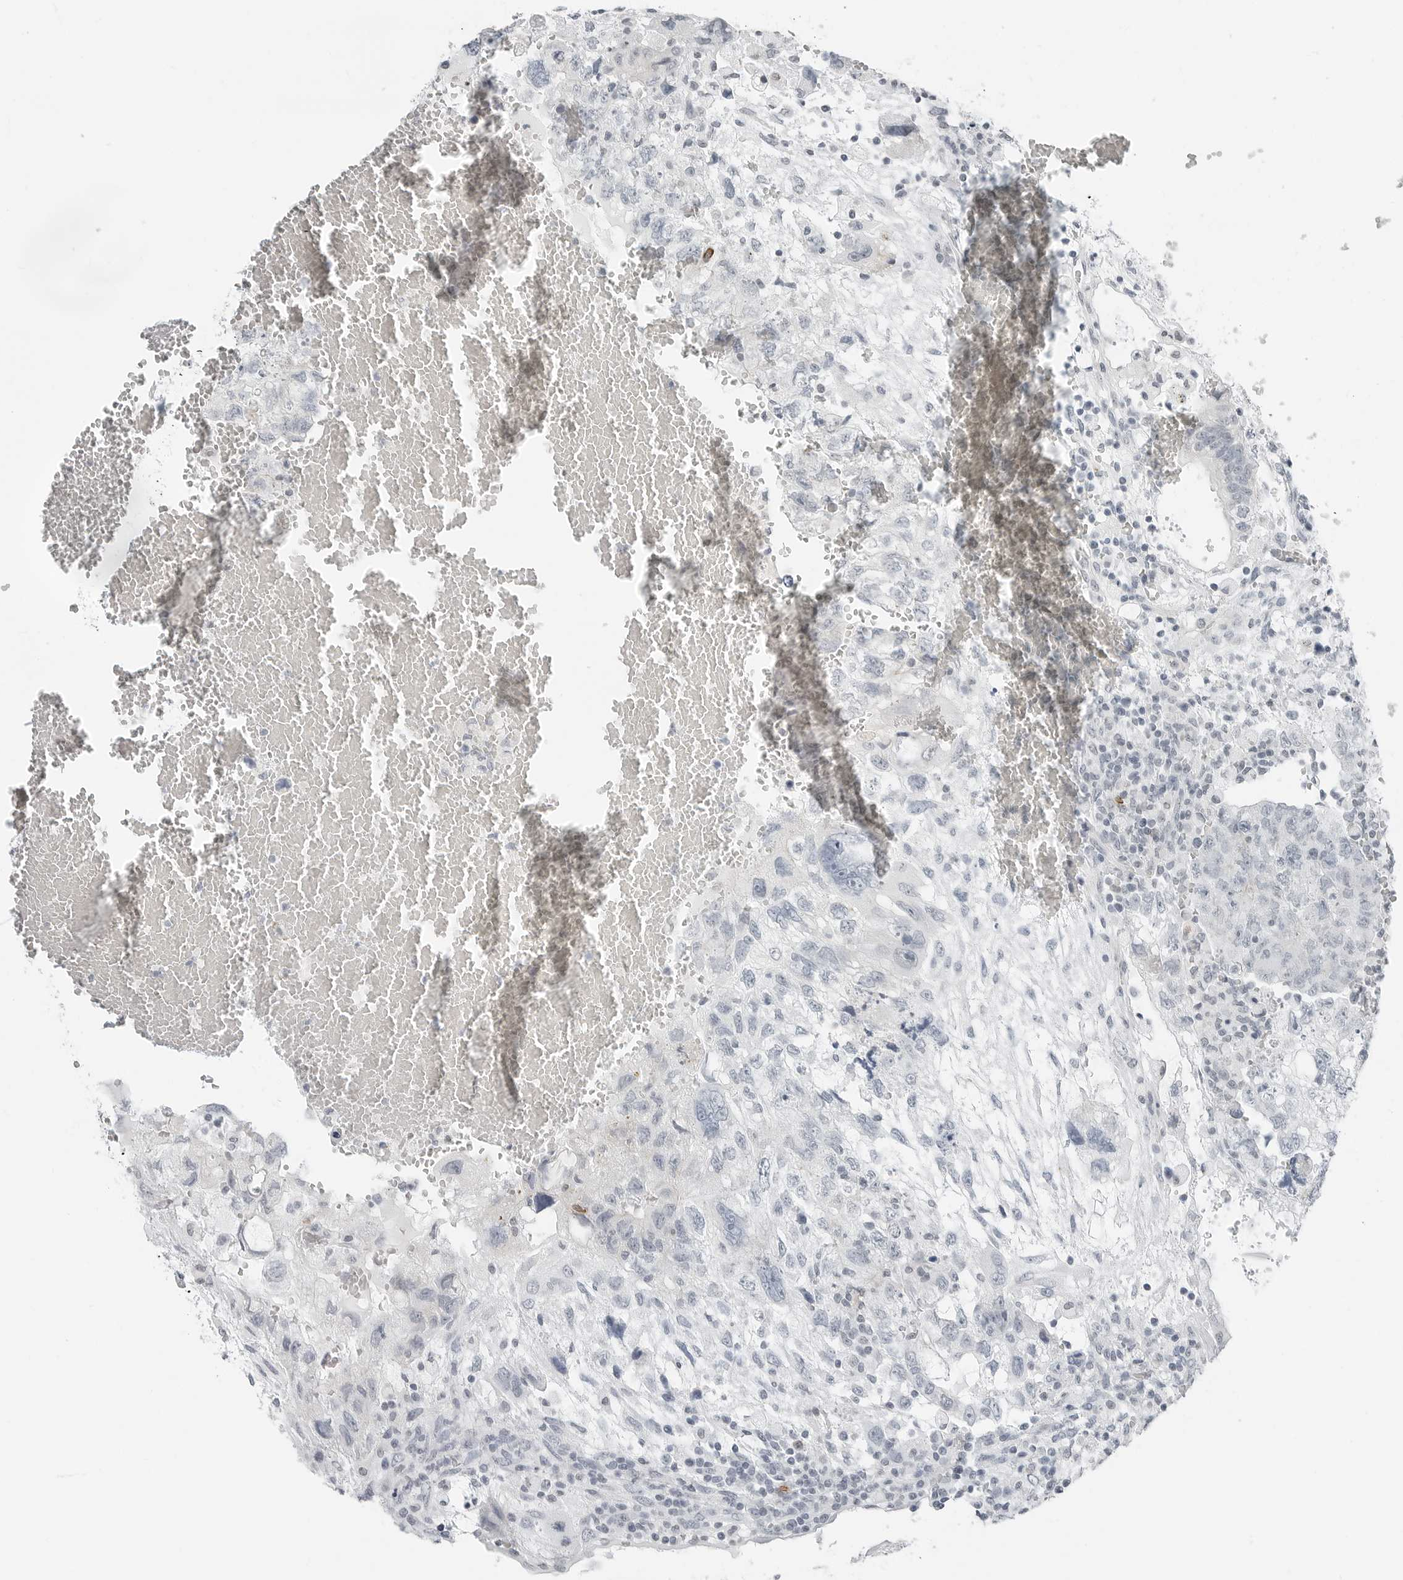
{"staining": {"intensity": "negative", "quantity": "none", "location": "none"}, "tissue": "testis cancer", "cell_type": "Tumor cells", "image_type": "cancer", "snomed": [{"axis": "morphology", "description": "Carcinoma, Embryonal, NOS"}, {"axis": "topography", "description": "Testis"}], "caption": "Immunohistochemistry (IHC) histopathology image of neoplastic tissue: human testis cancer stained with DAB shows no significant protein positivity in tumor cells. (Stains: DAB (3,3'-diaminobenzidine) immunohistochemistry with hematoxylin counter stain, Microscopy: brightfield microscopy at high magnification).", "gene": "XIRP1", "patient": {"sex": "male", "age": 36}}